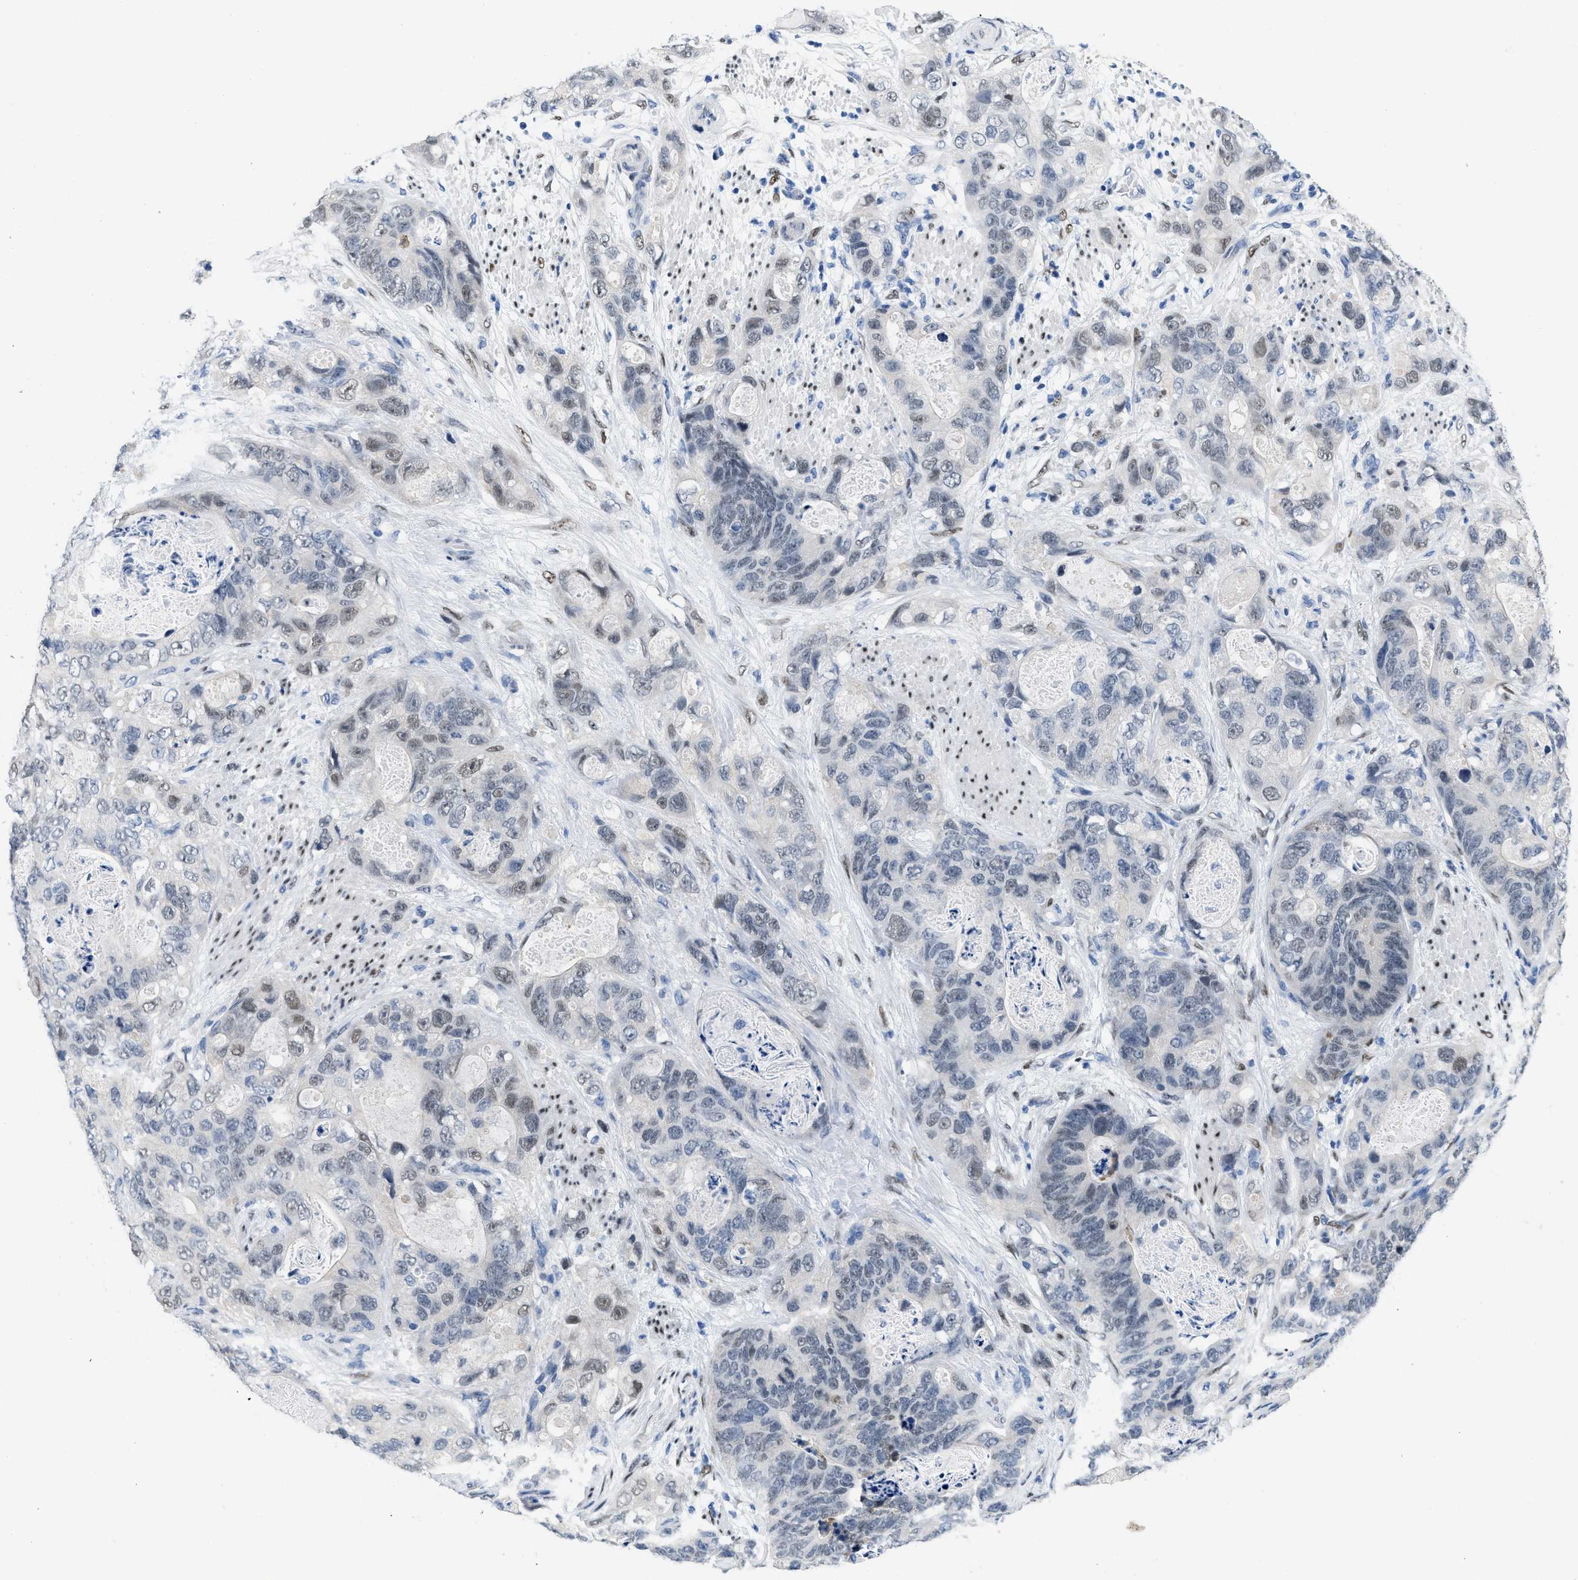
{"staining": {"intensity": "weak", "quantity": "<25%", "location": "nuclear"}, "tissue": "stomach cancer", "cell_type": "Tumor cells", "image_type": "cancer", "snomed": [{"axis": "morphology", "description": "Adenocarcinoma, NOS"}, {"axis": "topography", "description": "Stomach"}], "caption": "Immunohistochemistry photomicrograph of neoplastic tissue: stomach adenocarcinoma stained with DAB (3,3'-diaminobenzidine) shows no significant protein positivity in tumor cells.", "gene": "NFIX", "patient": {"sex": "female", "age": 89}}